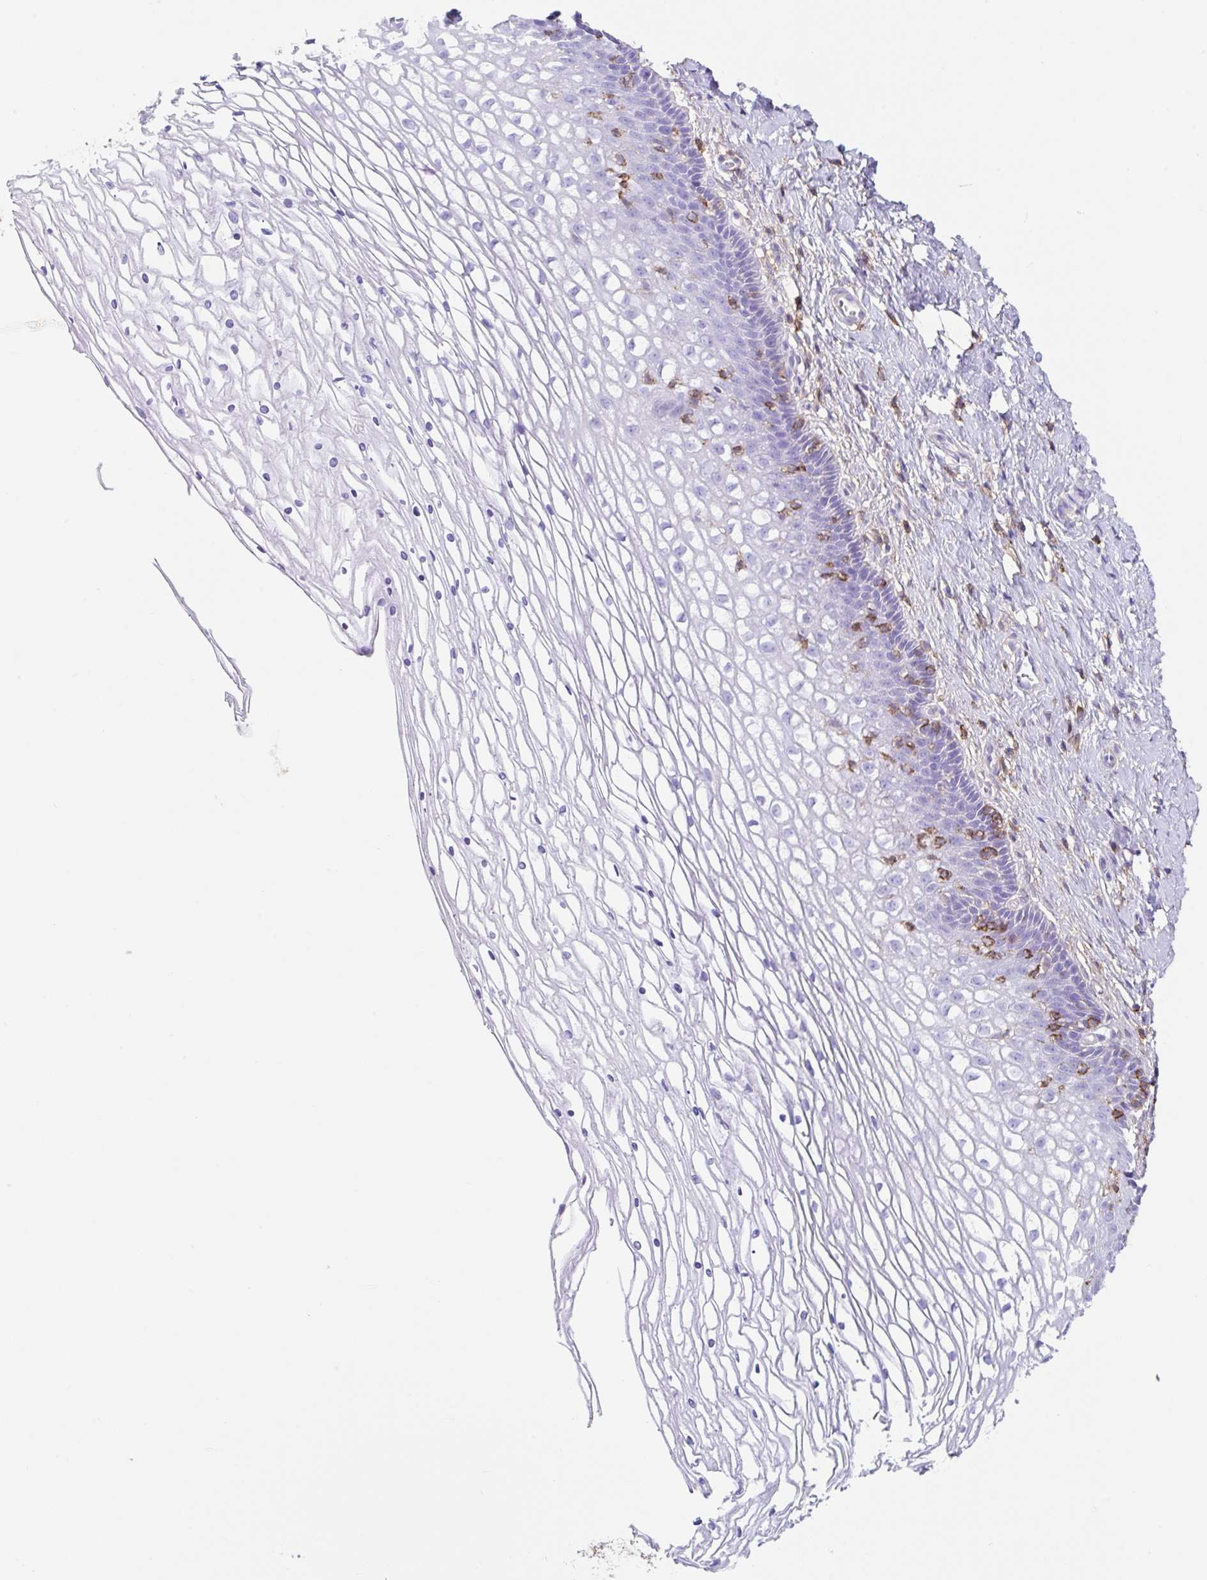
{"staining": {"intensity": "moderate", "quantity": "<25%", "location": "cytoplasmic/membranous"}, "tissue": "cervix", "cell_type": "Glandular cells", "image_type": "normal", "snomed": [{"axis": "morphology", "description": "Normal tissue, NOS"}, {"axis": "topography", "description": "Cervix"}], "caption": "Normal cervix reveals moderate cytoplasmic/membranous expression in about <25% of glandular cells.", "gene": "MTTP", "patient": {"sex": "female", "age": 36}}